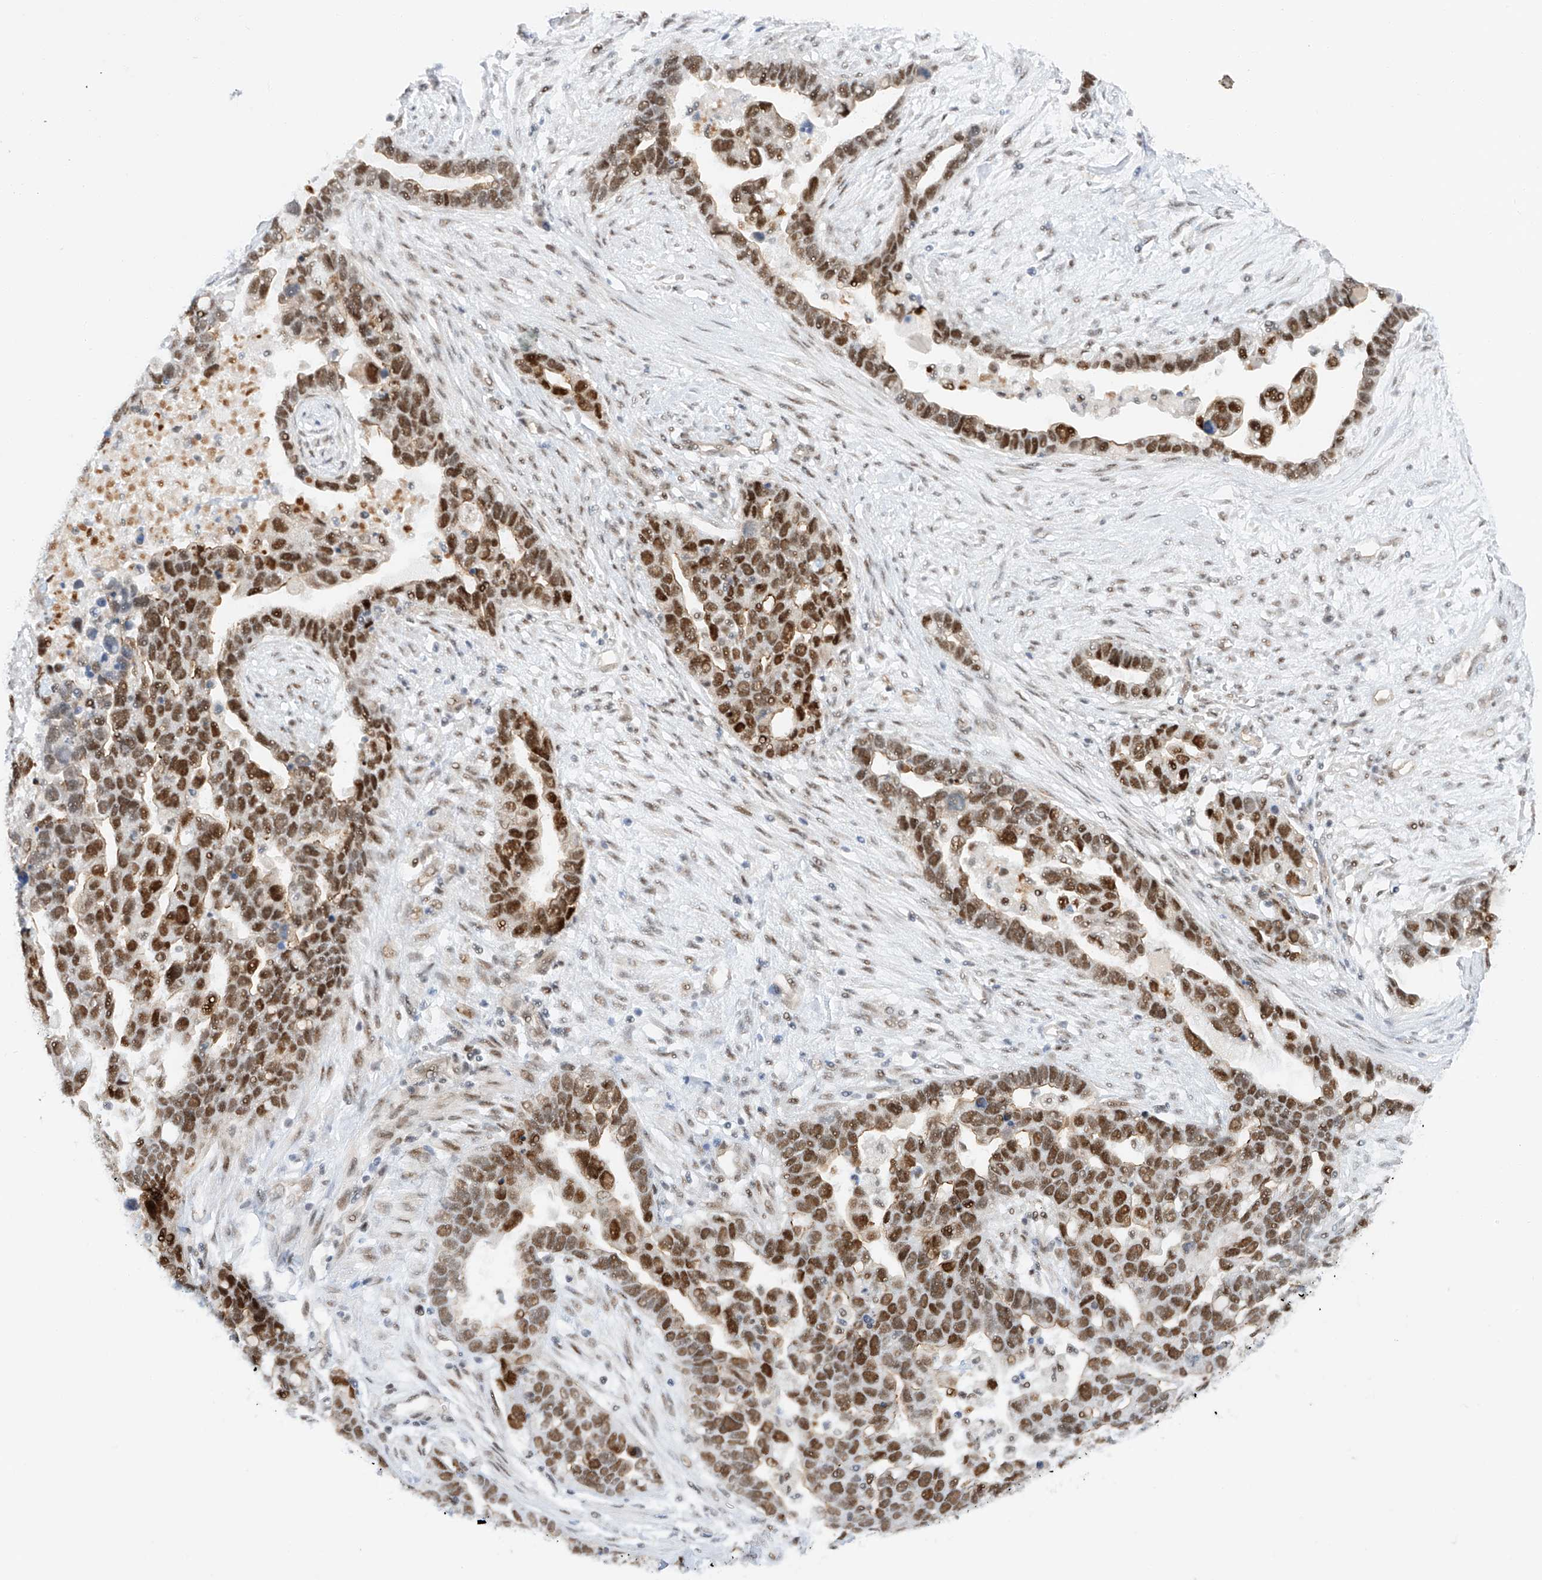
{"staining": {"intensity": "strong", "quantity": ">75%", "location": "nuclear"}, "tissue": "ovarian cancer", "cell_type": "Tumor cells", "image_type": "cancer", "snomed": [{"axis": "morphology", "description": "Cystadenocarcinoma, serous, NOS"}, {"axis": "topography", "description": "Ovary"}], "caption": "DAB immunohistochemical staining of human ovarian serous cystadenocarcinoma reveals strong nuclear protein expression in about >75% of tumor cells.", "gene": "POGK", "patient": {"sex": "female", "age": 54}}